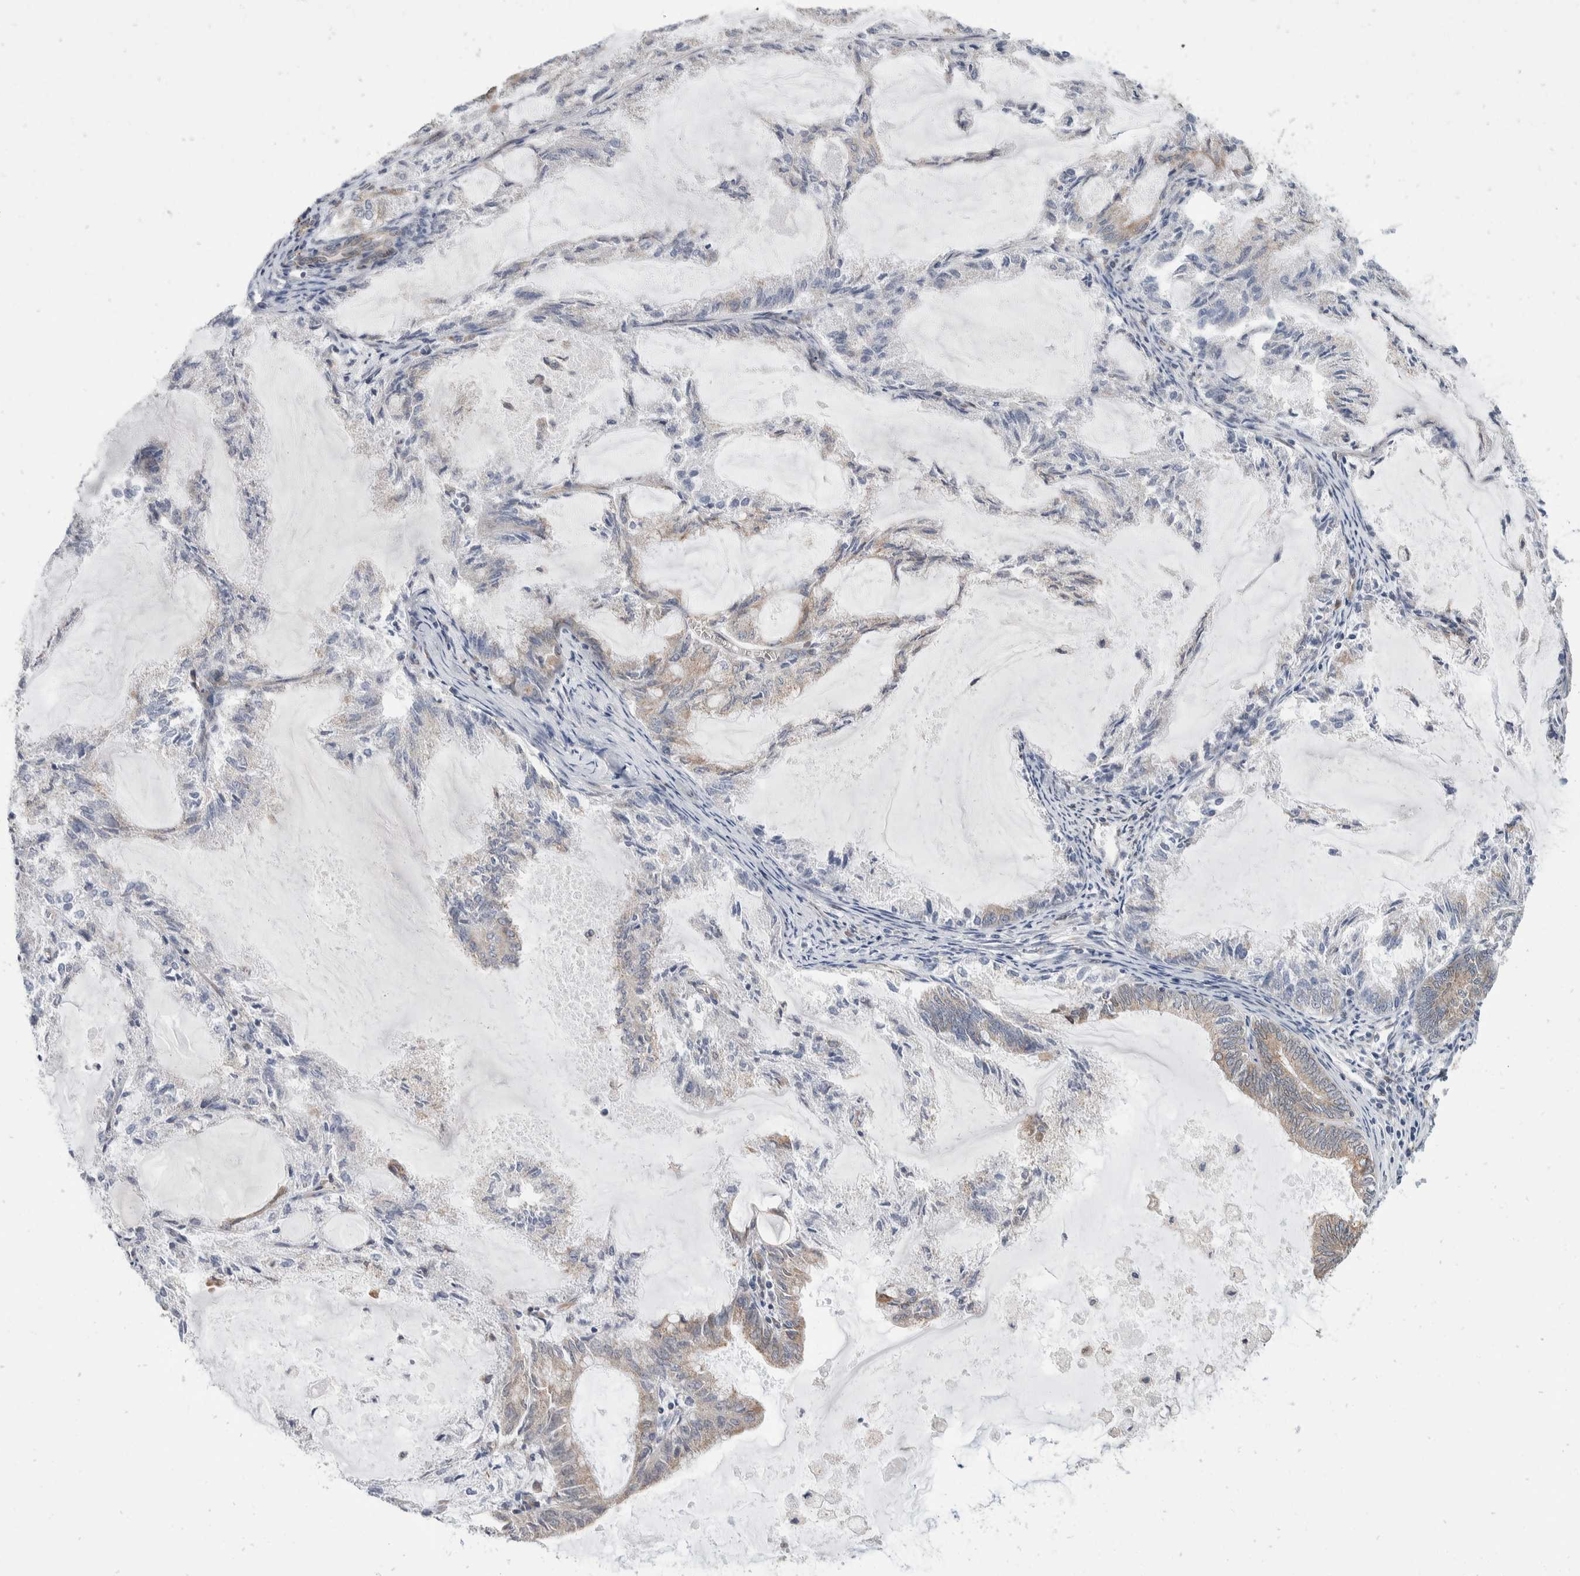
{"staining": {"intensity": "moderate", "quantity": "25%-75%", "location": "cytoplasmic/membranous"}, "tissue": "endometrial cancer", "cell_type": "Tumor cells", "image_type": "cancer", "snomed": [{"axis": "morphology", "description": "Adenocarcinoma, NOS"}, {"axis": "topography", "description": "Endometrium"}], "caption": "Endometrial cancer (adenocarcinoma) stained with DAB (3,3'-diaminobenzidine) immunohistochemistry displays medium levels of moderate cytoplasmic/membranous positivity in approximately 25%-75% of tumor cells.", "gene": "TMEM245", "patient": {"sex": "female", "age": 86}}